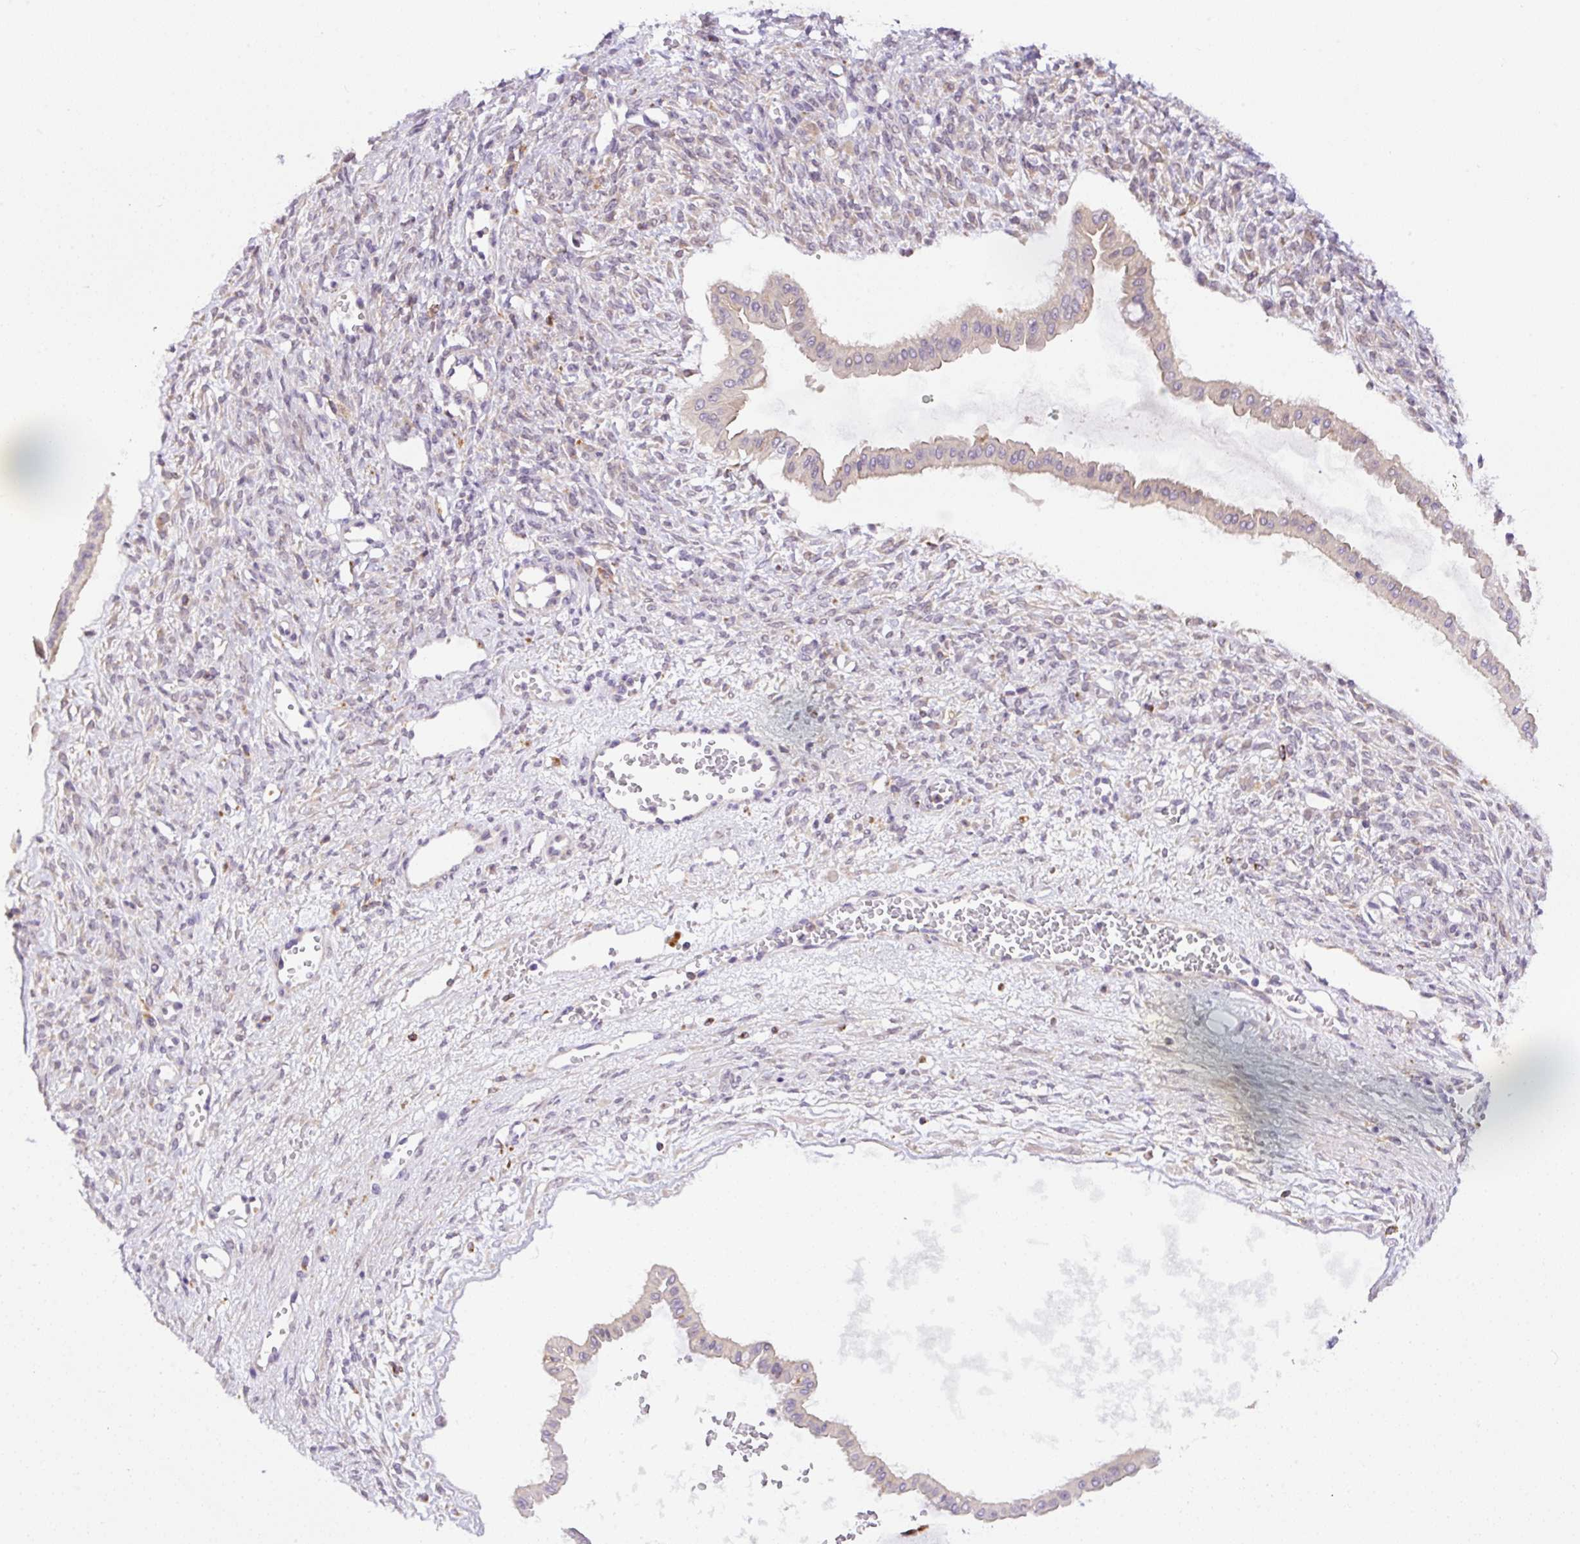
{"staining": {"intensity": "weak", "quantity": "<25%", "location": "cytoplasmic/membranous"}, "tissue": "ovarian cancer", "cell_type": "Tumor cells", "image_type": "cancer", "snomed": [{"axis": "morphology", "description": "Cystadenocarcinoma, mucinous, NOS"}, {"axis": "topography", "description": "Ovary"}], "caption": "Immunohistochemistry (IHC) image of human ovarian cancer (mucinous cystadenocarcinoma) stained for a protein (brown), which demonstrates no staining in tumor cells.", "gene": "CEBPZOS", "patient": {"sex": "female", "age": 73}}